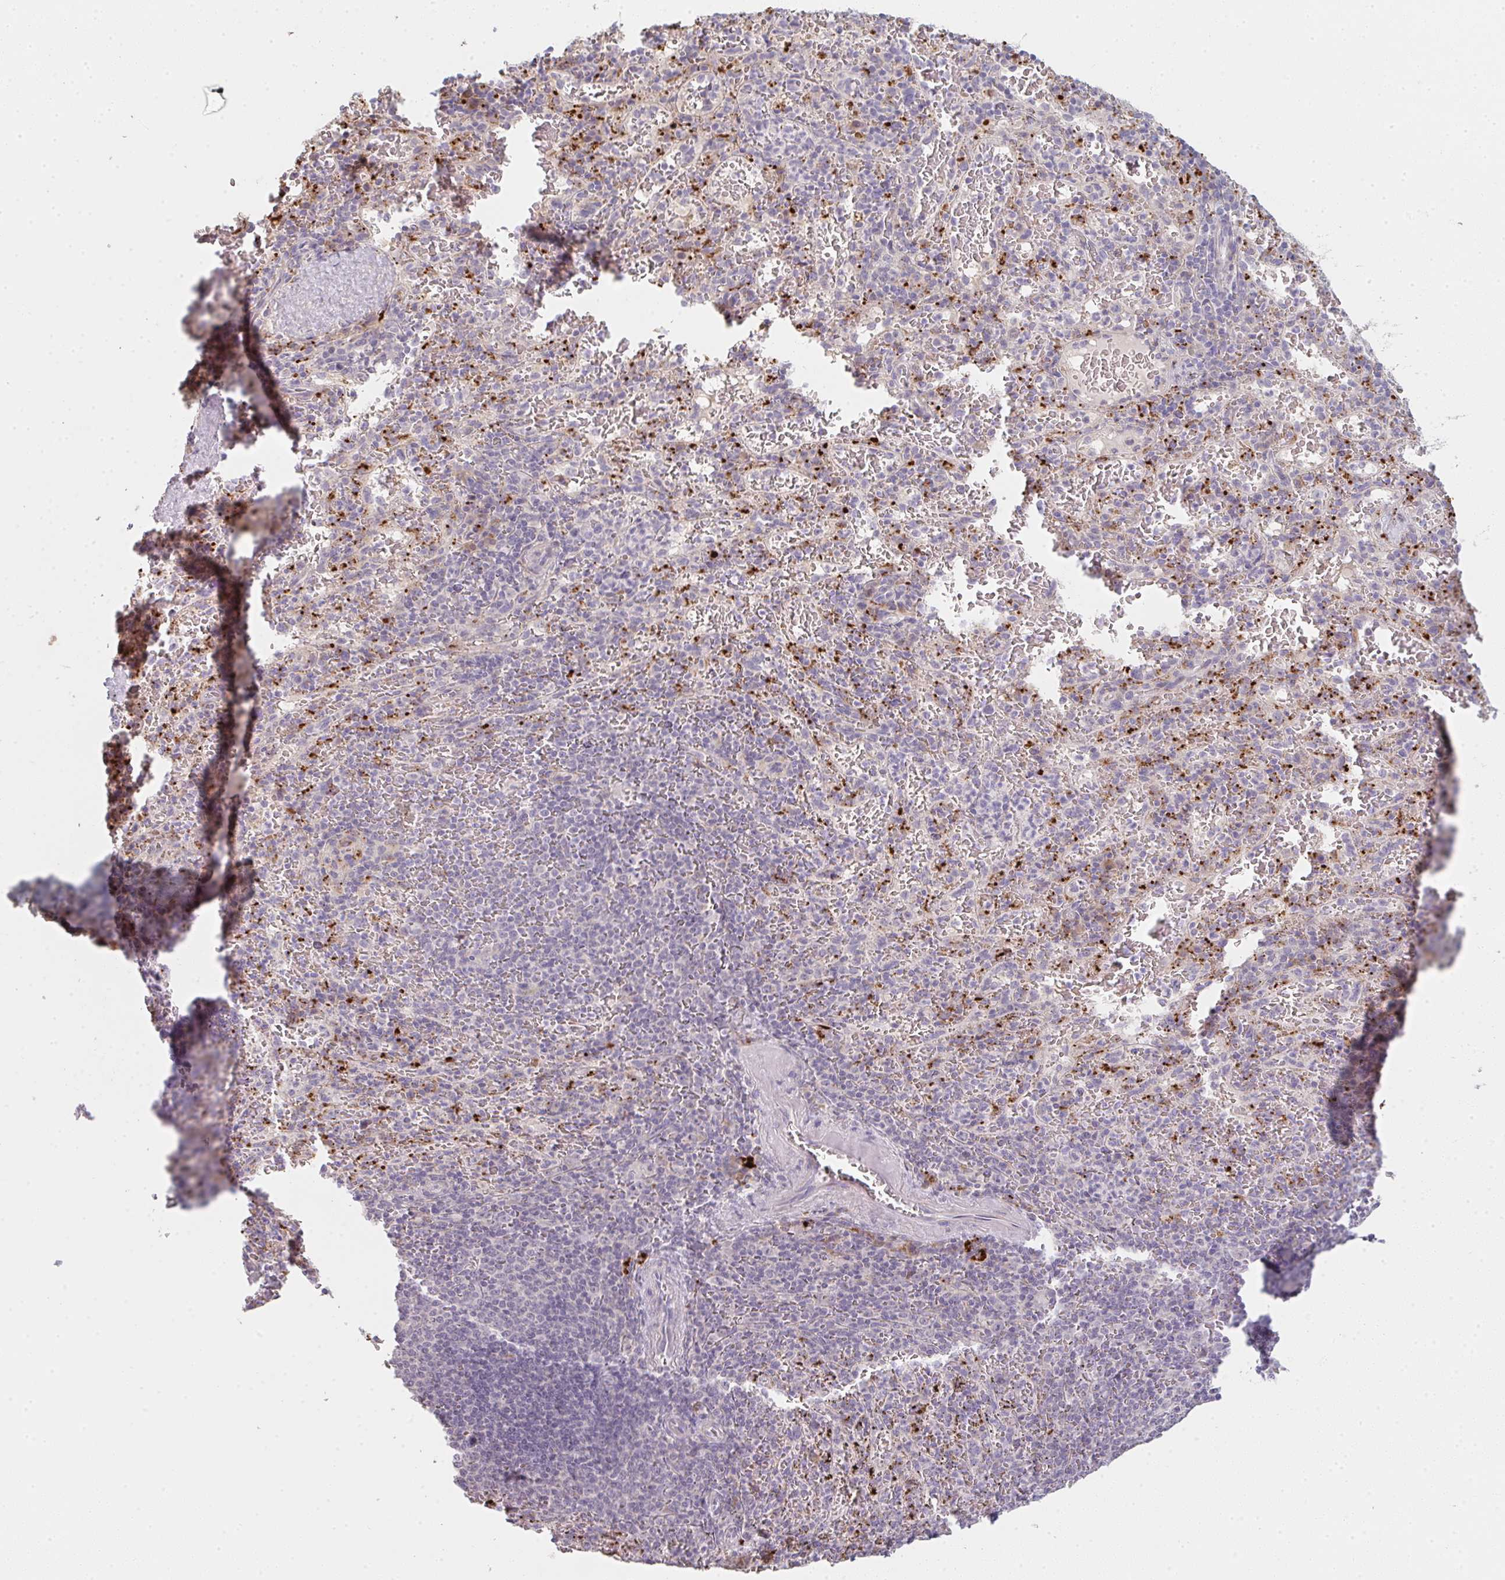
{"staining": {"intensity": "negative", "quantity": "none", "location": "none"}, "tissue": "spleen", "cell_type": "Cells in red pulp", "image_type": "normal", "snomed": [{"axis": "morphology", "description": "Normal tissue, NOS"}, {"axis": "topography", "description": "Spleen"}], "caption": "A photomicrograph of spleen stained for a protein reveals no brown staining in cells in red pulp. (DAB (3,3'-diaminobenzidine) immunohistochemistry with hematoxylin counter stain).", "gene": "TMEM237", "patient": {"sex": "male", "age": 57}}